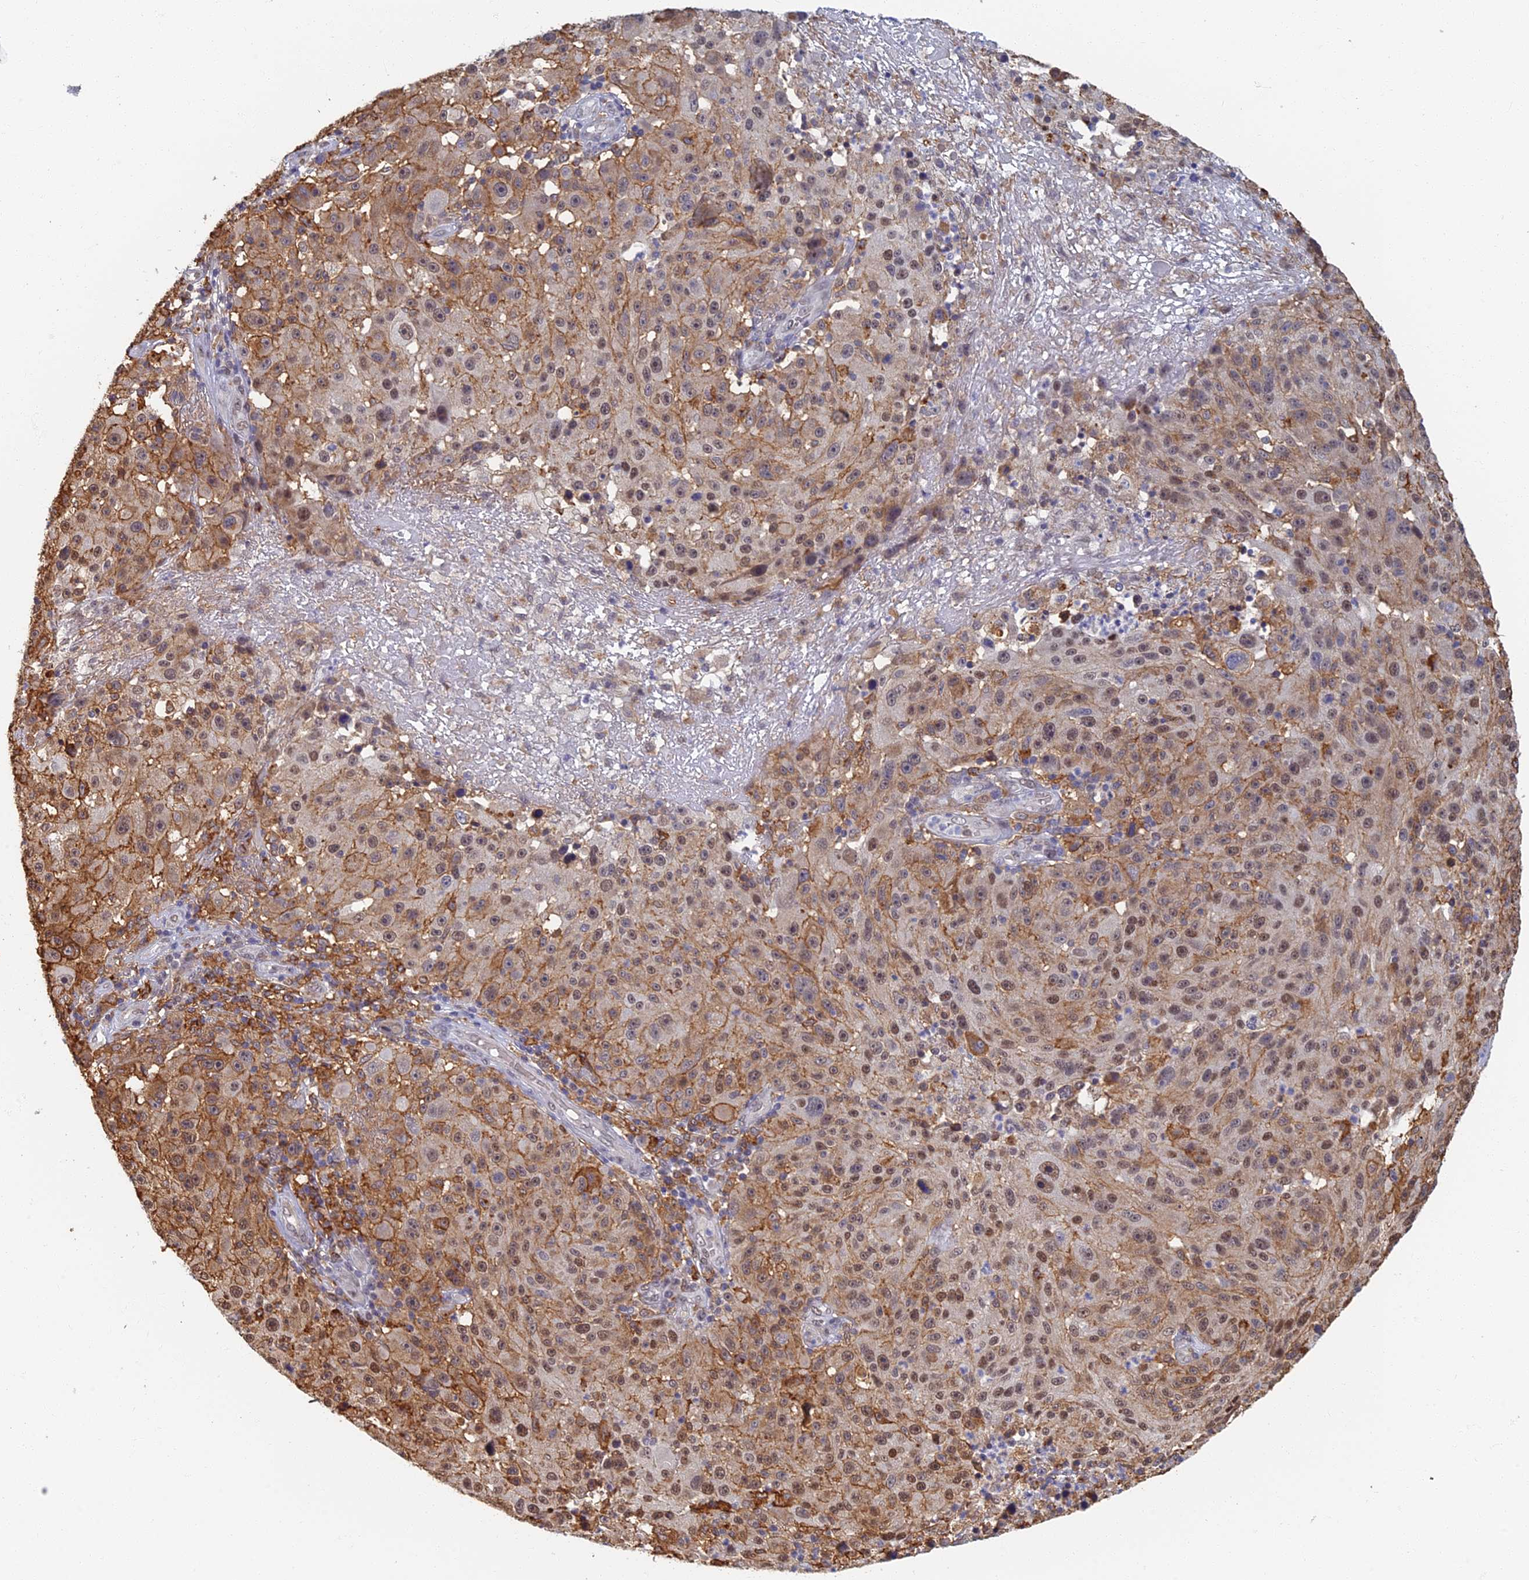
{"staining": {"intensity": "moderate", "quantity": ">75%", "location": "cytoplasmic/membranous,nuclear"}, "tissue": "melanoma", "cell_type": "Tumor cells", "image_type": "cancer", "snomed": [{"axis": "morphology", "description": "Malignant melanoma, NOS"}, {"axis": "topography", "description": "Skin"}], "caption": "A micrograph showing moderate cytoplasmic/membranous and nuclear expression in about >75% of tumor cells in melanoma, as visualized by brown immunohistochemical staining.", "gene": "GPATCH1", "patient": {"sex": "male", "age": 53}}